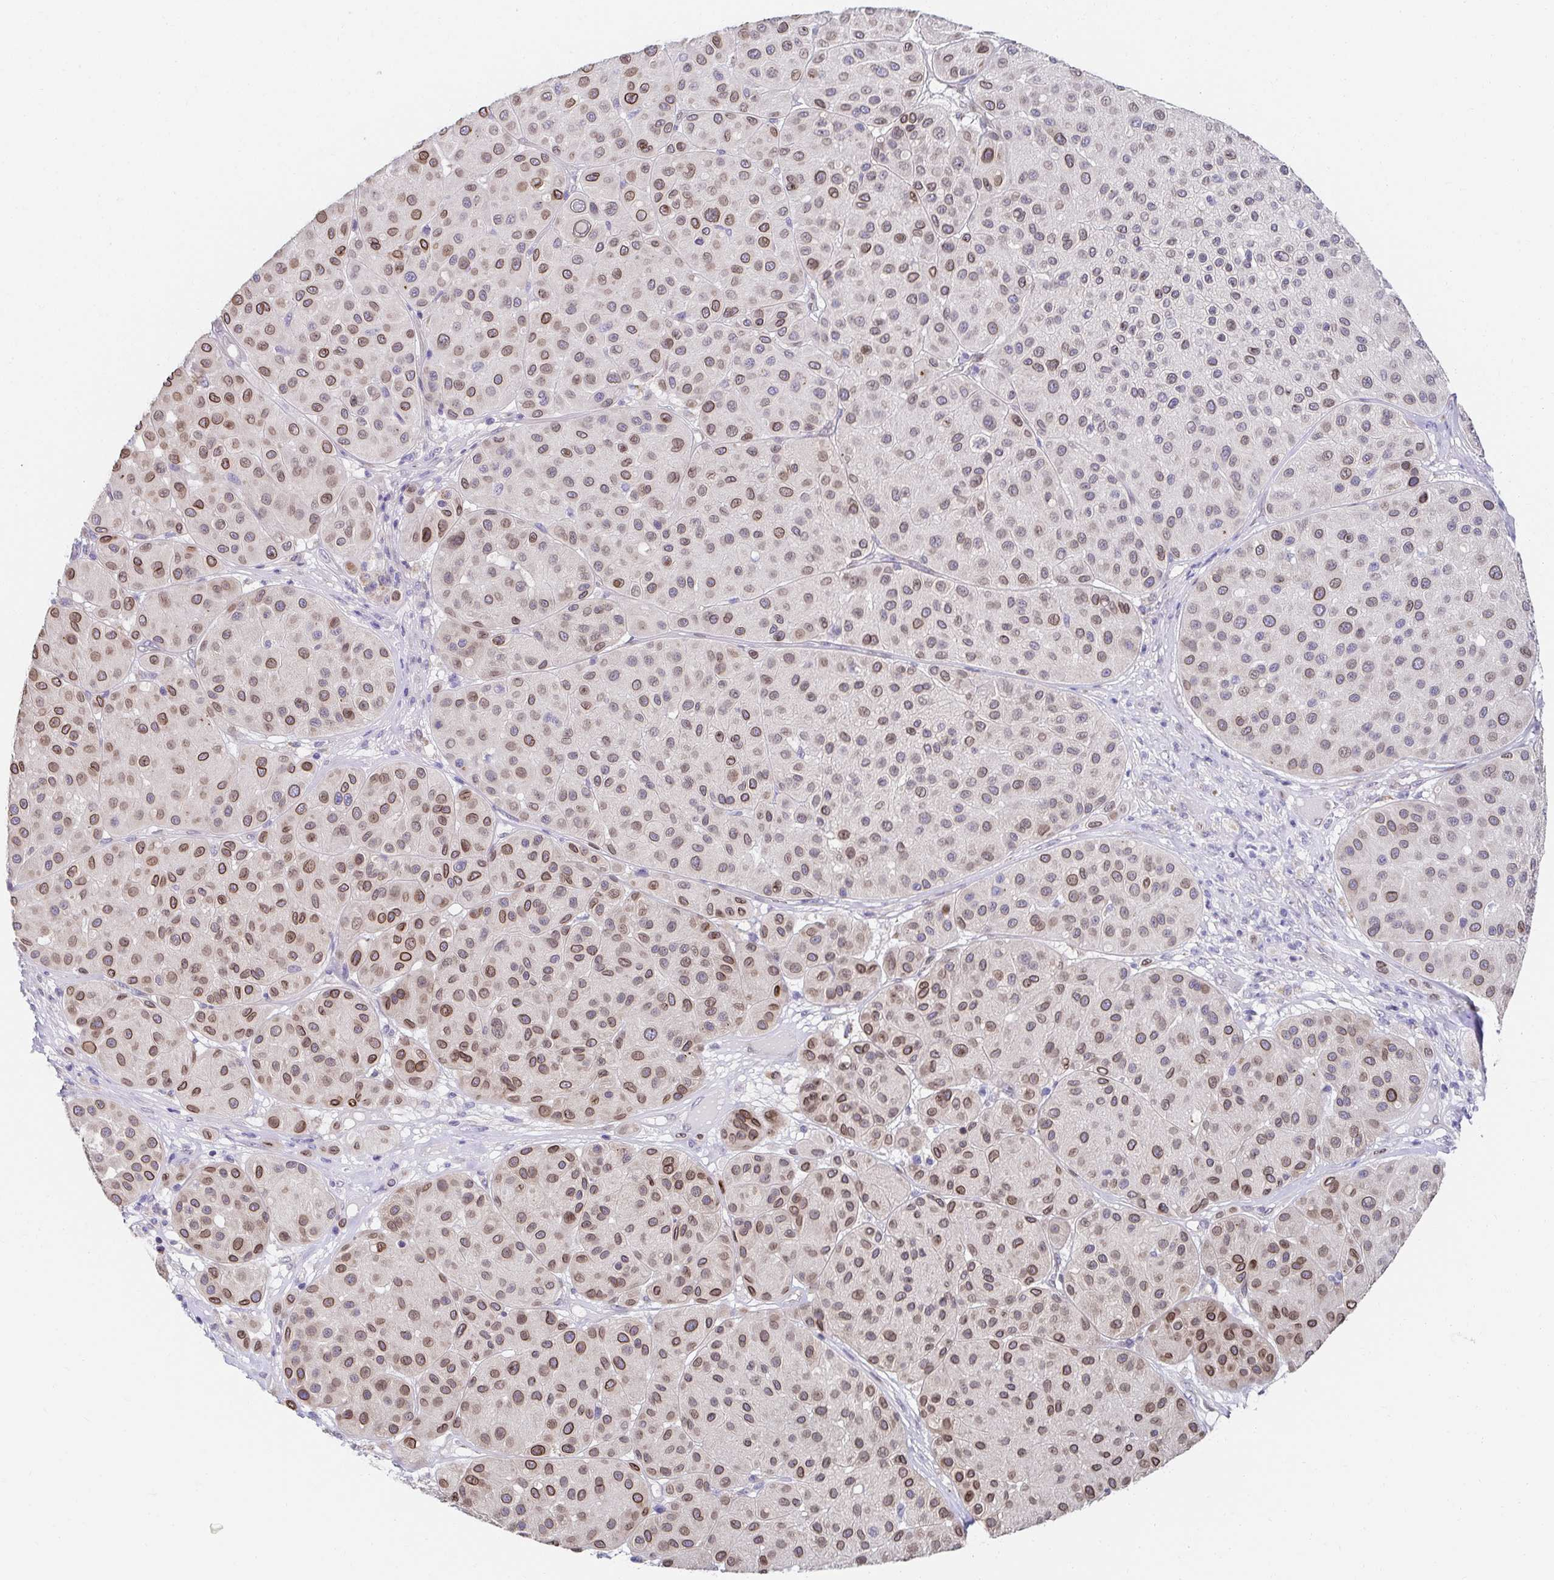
{"staining": {"intensity": "moderate", "quantity": "25%-75%", "location": "cytoplasmic/membranous,nuclear"}, "tissue": "melanoma", "cell_type": "Tumor cells", "image_type": "cancer", "snomed": [{"axis": "morphology", "description": "Malignant melanoma, Metastatic site"}, {"axis": "topography", "description": "Smooth muscle"}], "caption": "Immunohistochemical staining of melanoma shows moderate cytoplasmic/membranous and nuclear protein staining in about 25%-75% of tumor cells.", "gene": "AKAP14", "patient": {"sex": "male", "age": 41}}